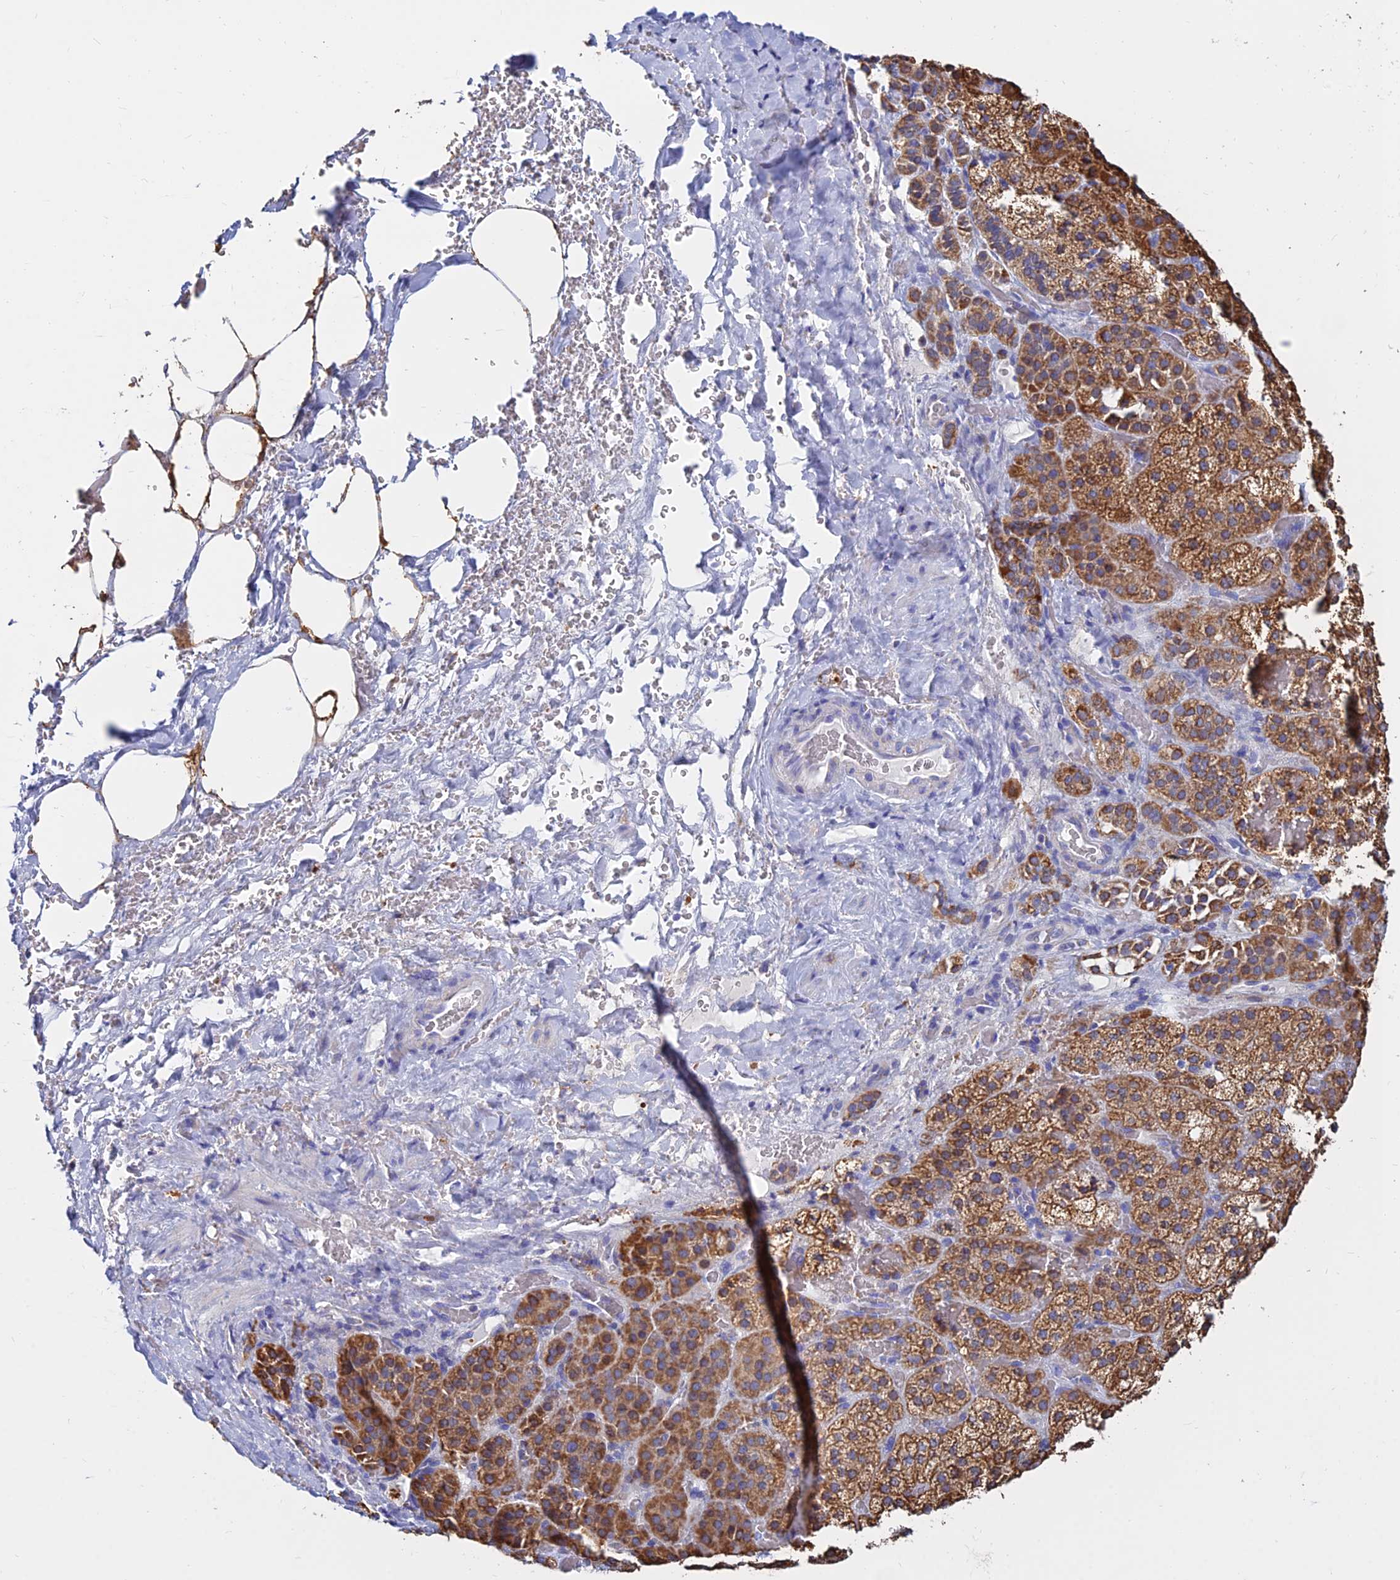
{"staining": {"intensity": "strong", "quantity": ">75%", "location": "cytoplasmic/membranous"}, "tissue": "adrenal gland", "cell_type": "Glandular cells", "image_type": "normal", "snomed": [{"axis": "morphology", "description": "Normal tissue, NOS"}, {"axis": "topography", "description": "Adrenal gland"}], "caption": "Protein expression analysis of normal adrenal gland shows strong cytoplasmic/membranous expression in approximately >75% of glandular cells.", "gene": "MGST1", "patient": {"sex": "male", "age": 57}}